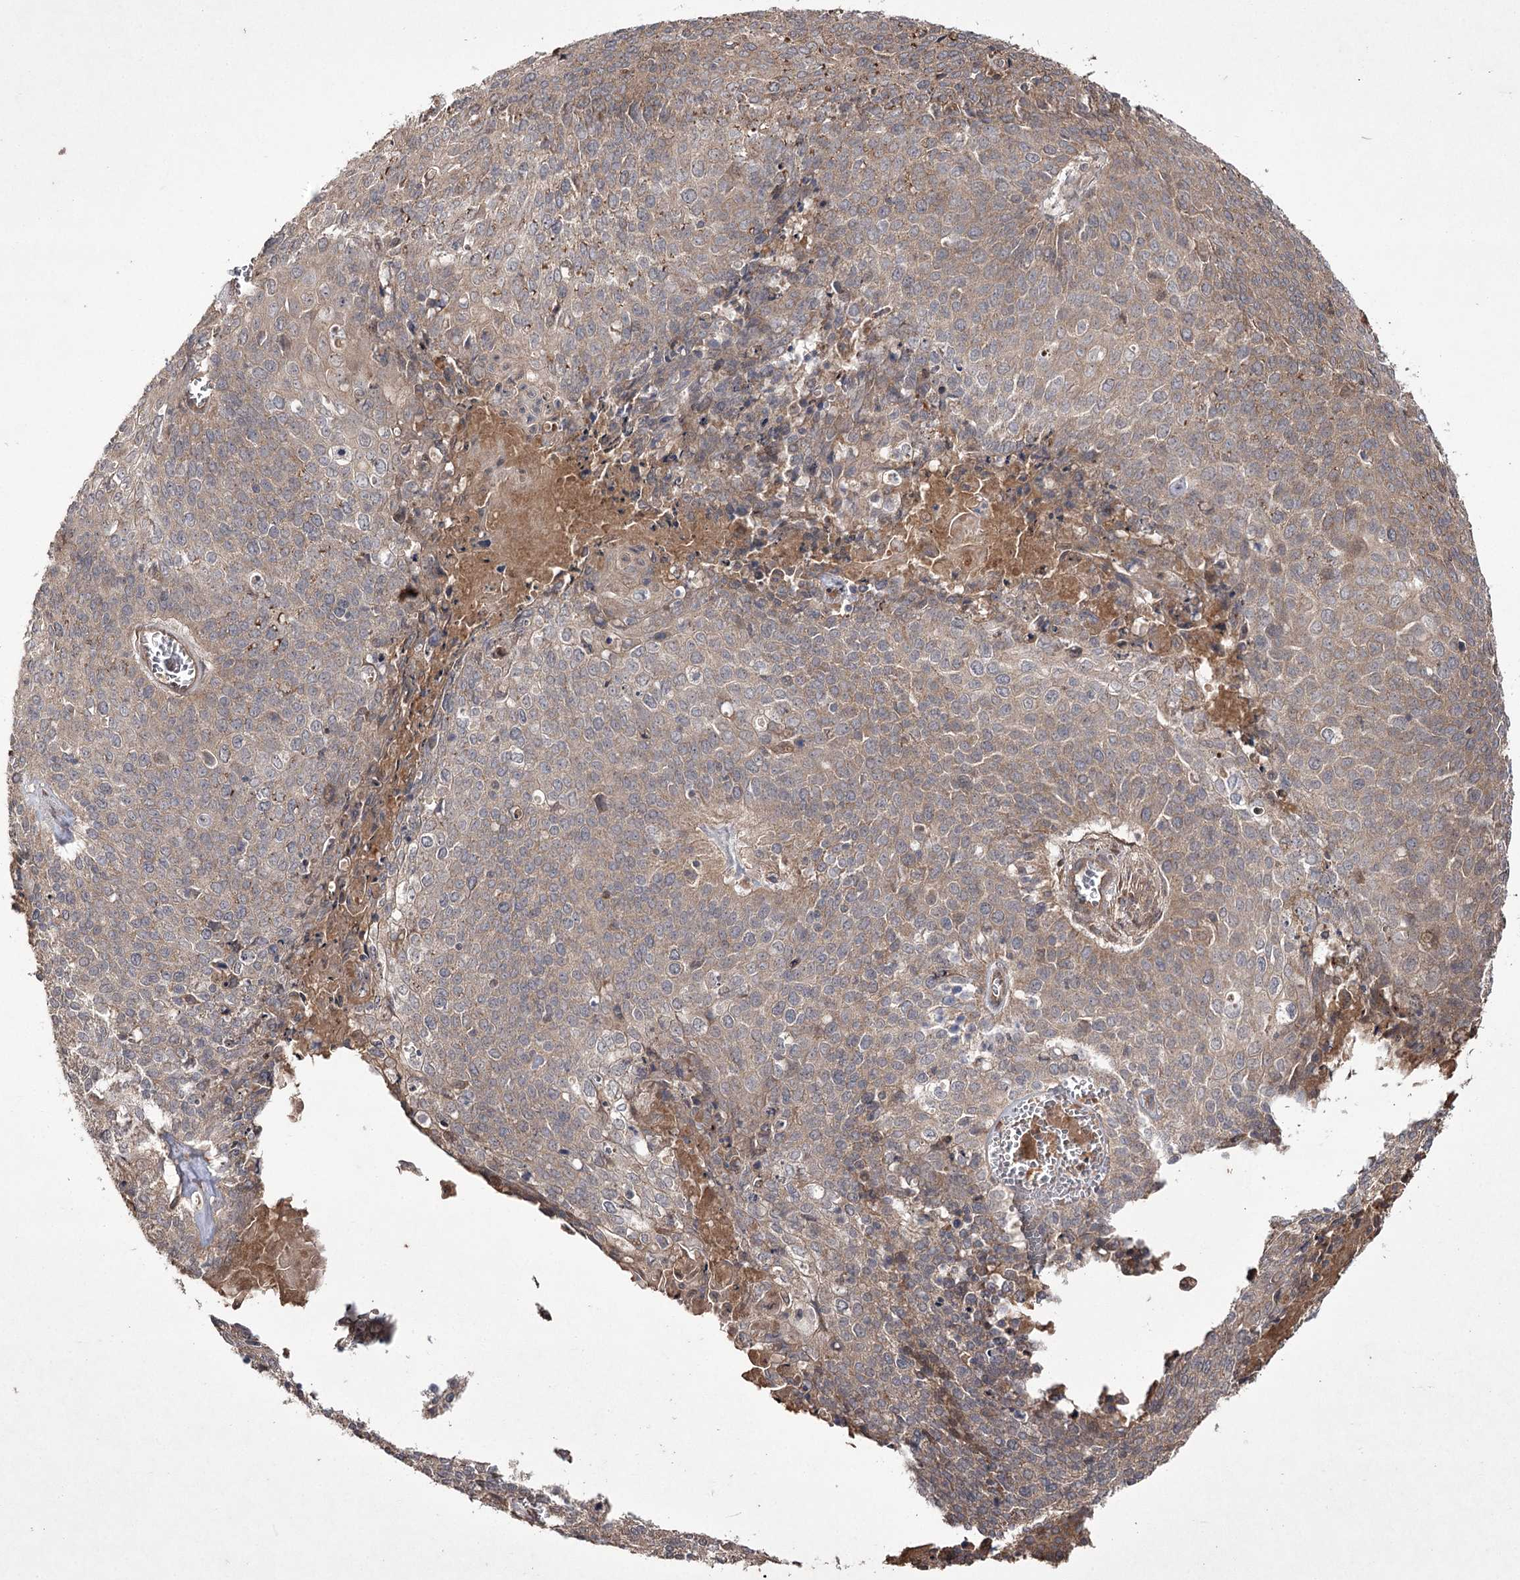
{"staining": {"intensity": "moderate", "quantity": "25%-75%", "location": "cytoplasmic/membranous"}, "tissue": "cervical cancer", "cell_type": "Tumor cells", "image_type": "cancer", "snomed": [{"axis": "morphology", "description": "Squamous cell carcinoma, NOS"}, {"axis": "topography", "description": "Cervix"}], "caption": "A medium amount of moderate cytoplasmic/membranous positivity is seen in approximately 25%-75% of tumor cells in cervical cancer tissue.", "gene": "FANCL", "patient": {"sex": "female", "age": 39}}